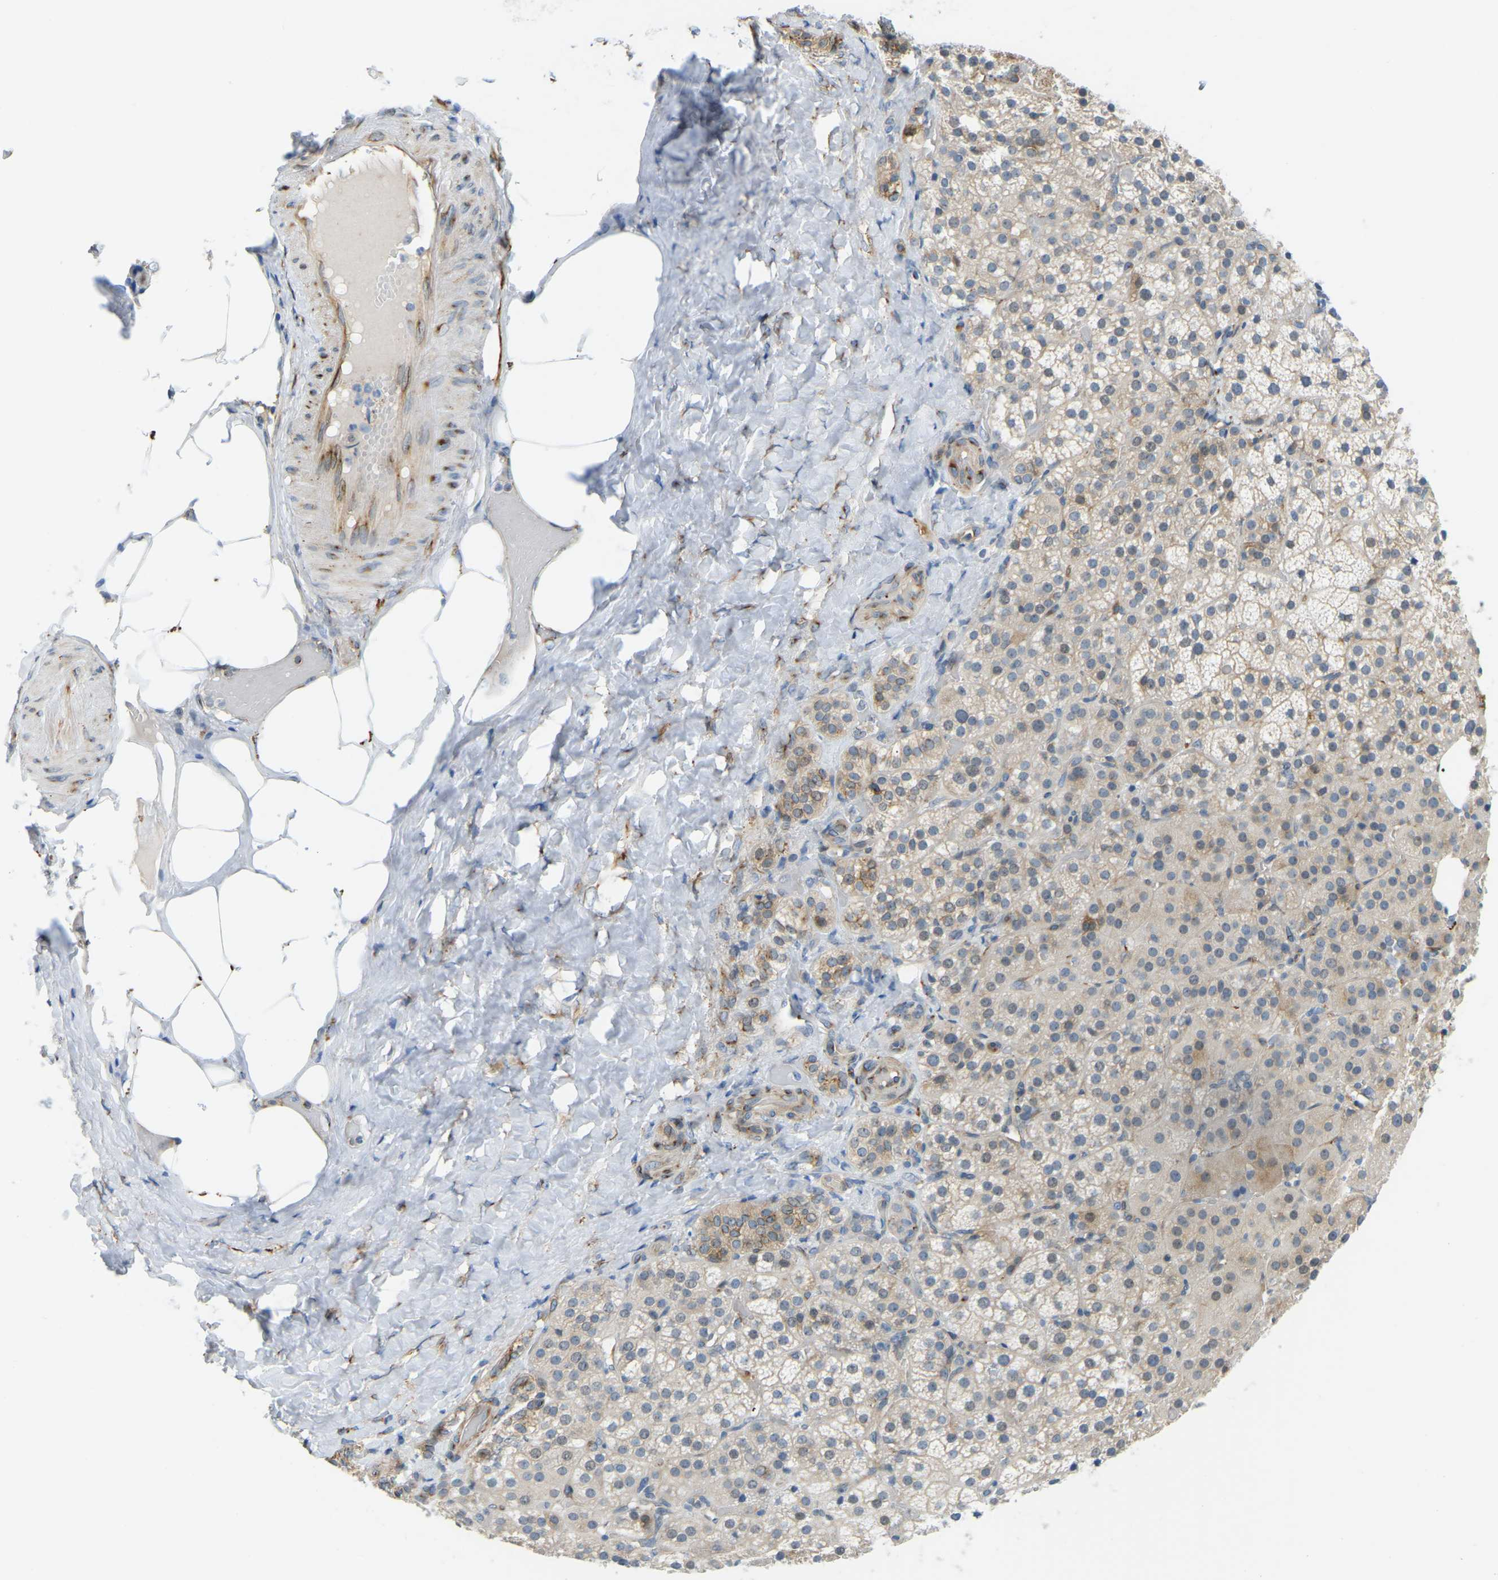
{"staining": {"intensity": "moderate", "quantity": "25%-75%", "location": "cytoplasmic/membranous"}, "tissue": "adrenal gland", "cell_type": "Glandular cells", "image_type": "normal", "snomed": [{"axis": "morphology", "description": "Normal tissue, NOS"}, {"axis": "topography", "description": "Adrenal gland"}], "caption": "A histopathology image of human adrenal gland stained for a protein displays moderate cytoplasmic/membranous brown staining in glandular cells. The staining is performed using DAB (3,3'-diaminobenzidine) brown chromogen to label protein expression. The nuclei are counter-stained blue using hematoxylin.", "gene": "NME8", "patient": {"sex": "female", "age": 59}}